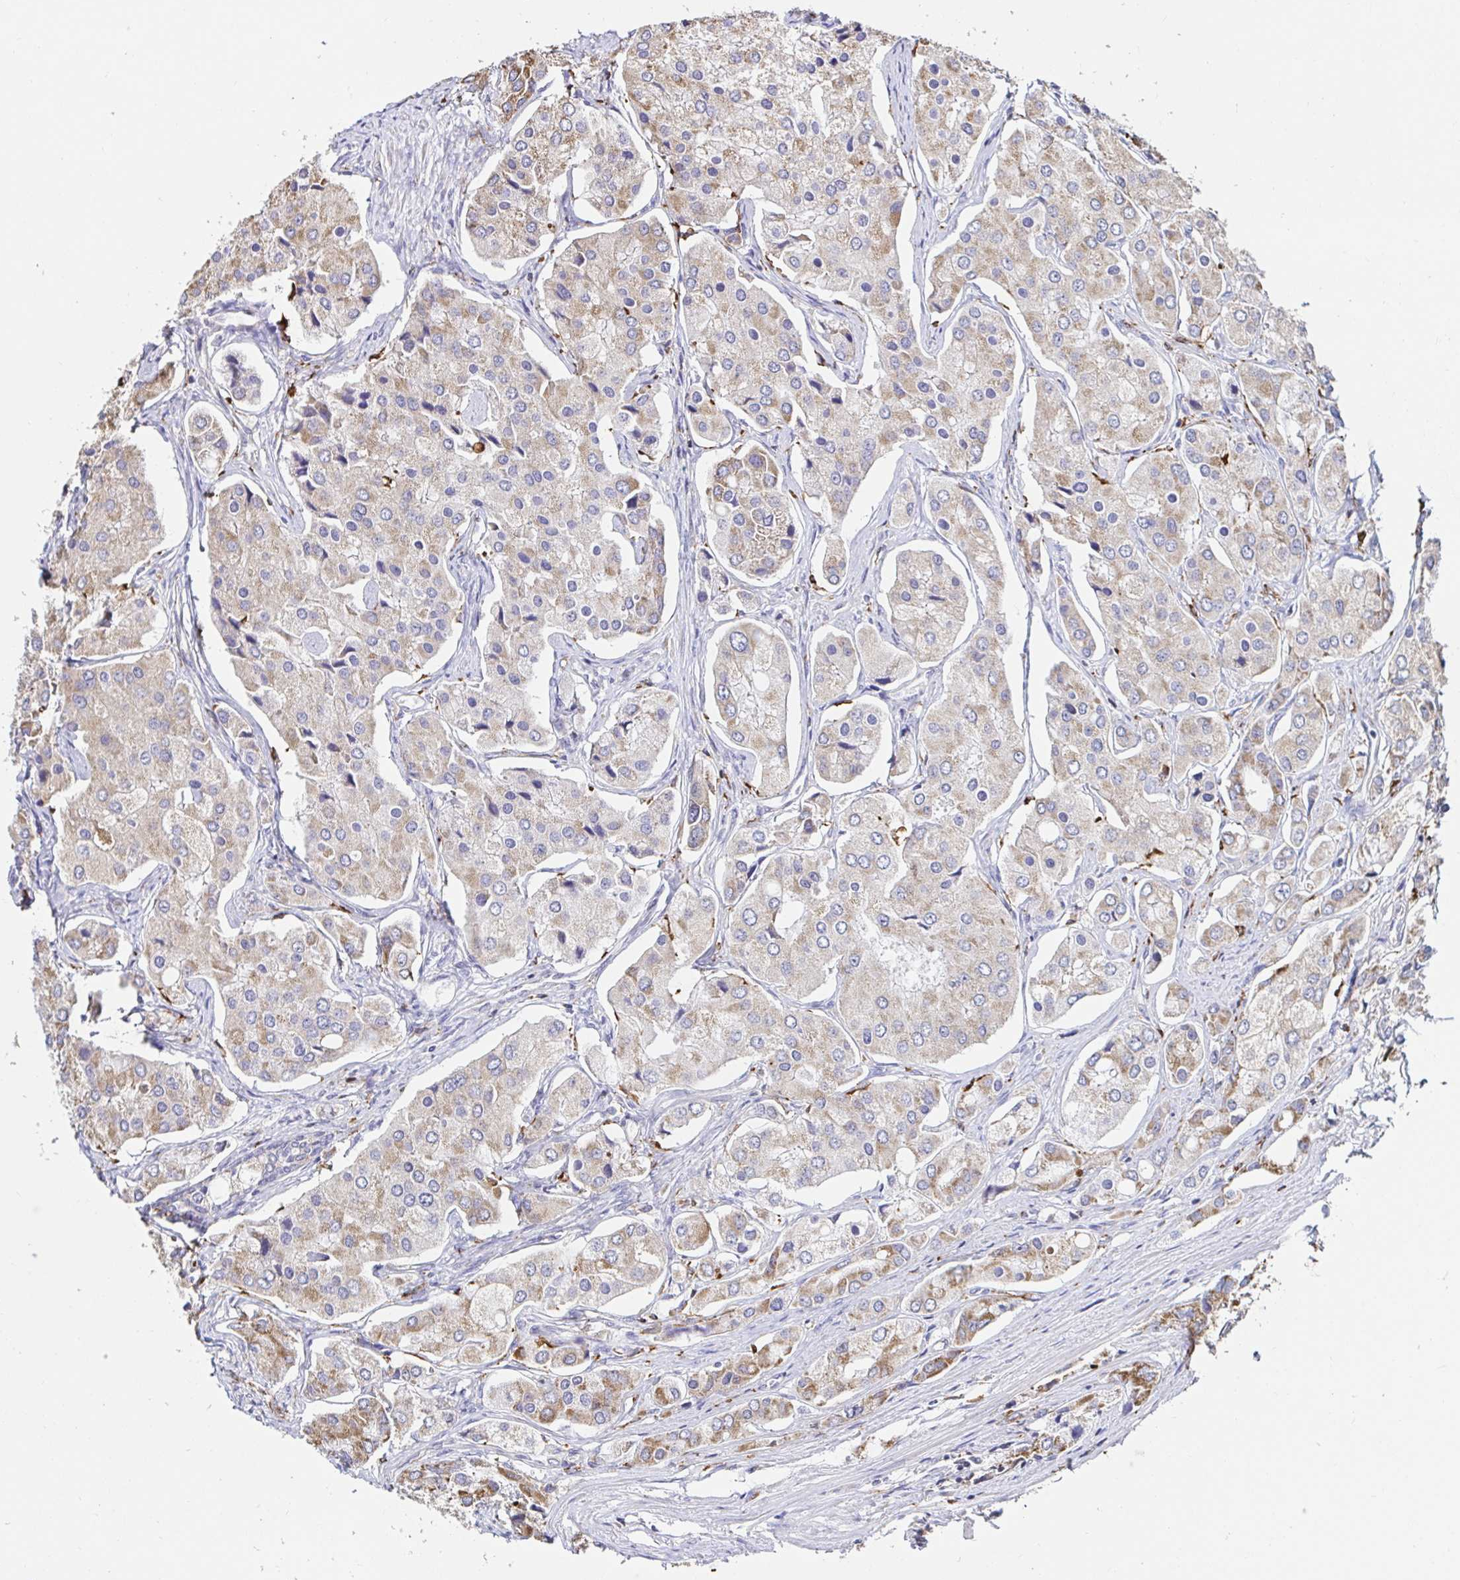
{"staining": {"intensity": "moderate", "quantity": "25%-75%", "location": "cytoplasmic/membranous"}, "tissue": "prostate cancer", "cell_type": "Tumor cells", "image_type": "cancer", "snomed": [{"axis": "morphology", "description": "Adenocarcinoma, Low grade"}, {"axis": "topography", "description": "Prostate"}], "caption": "Human adenocarcinoma (low-grade) (prostate) stained with a protein marker exhibits moderate staining in tumor cells.", "gene": "MSR1", "patient": {"sex": "male", "age": 69}}